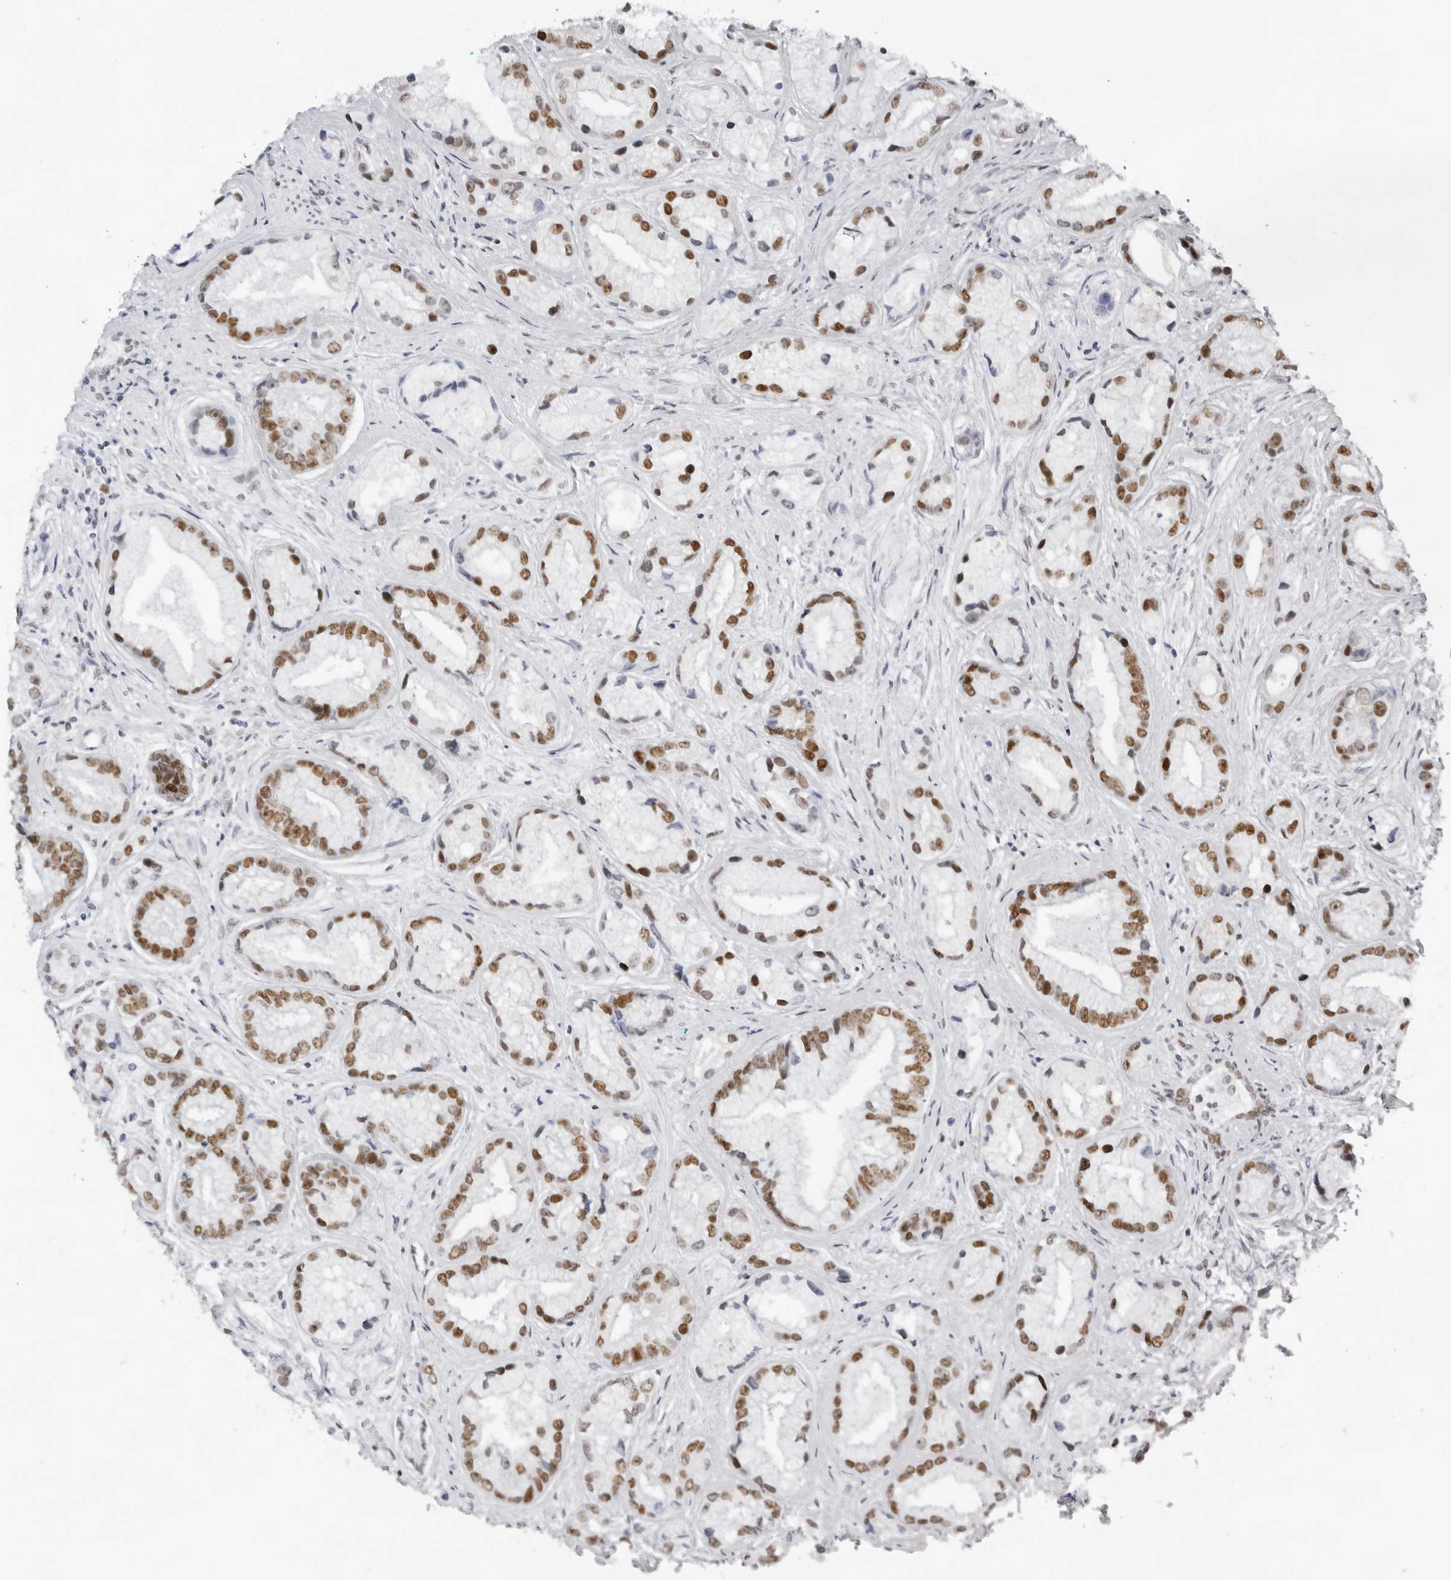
{"staining": {"intensity": "moderate", "quantity": ">75%", "location": "nuclear"}, "tissue": "prostate cancer", "cell_type": "Tumor cells", "image_type": "cancer", "snomed": [{"axis": "morphology", "description": "Adenocarcinoma, High grade"}, {"axis": "topography", "description": "Prostate"}], "caption": "Immunohistochemical staining of prostate adenocarcinoma (high-grade) shows medium levels of moderate nuclear protein expression in about >75% of tumor cells.", "gene": "IRF2BP2", "patient": {"sex": "male", "age": 61}}